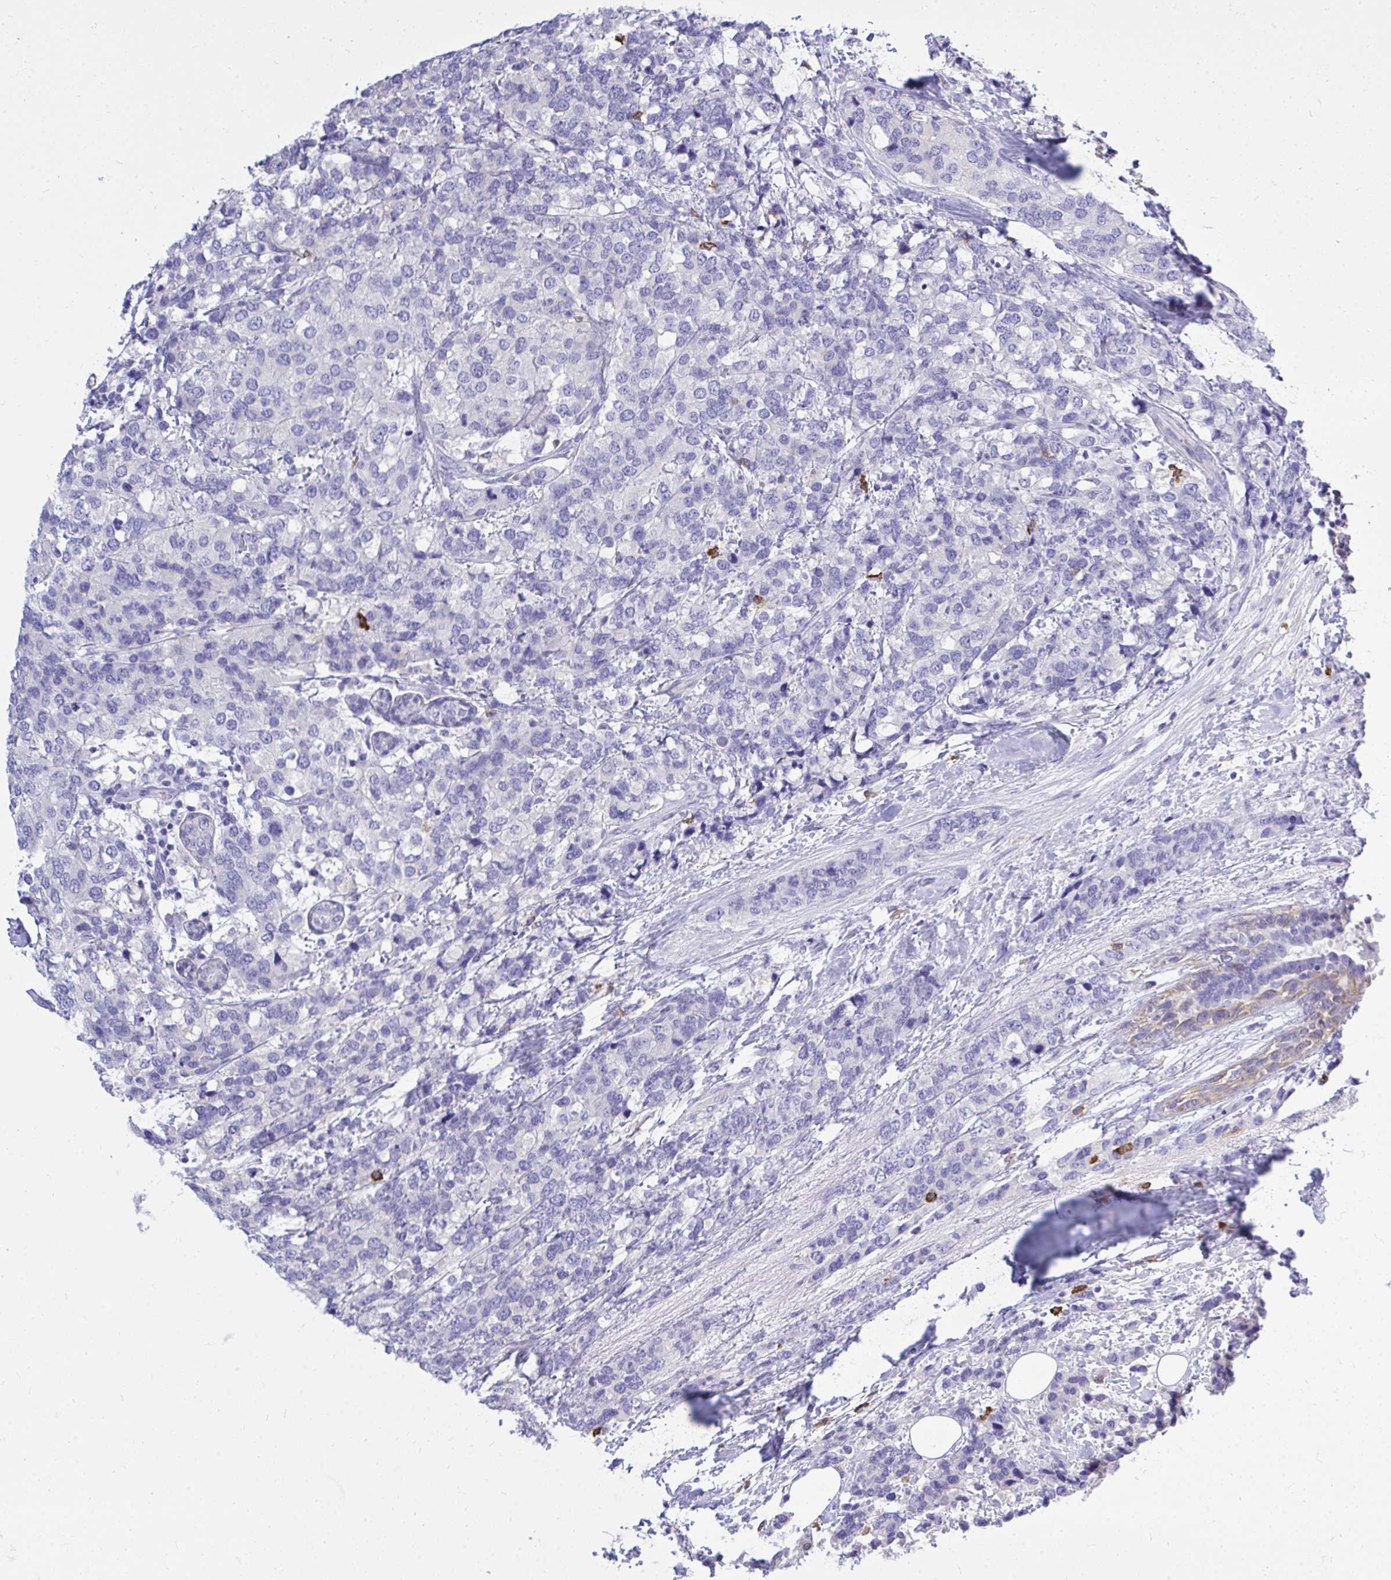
{"staining": {"intensity": "negative", "quantity": "none", "location": "none"}, "tissue": "breast cancer", "cell_type": "Tumor cells", "image_type": "cancer", "snomed": [{"axis": "morphology", "description": "Lobular carcinoma"}, {"axis": "topography", "description": "Breast"}], "caption": "Tumor cells show no significant expression in breast cancer (lobular carcinoma).", "gene": "PSD", "patient": {"sex": "female", "age": 59}}